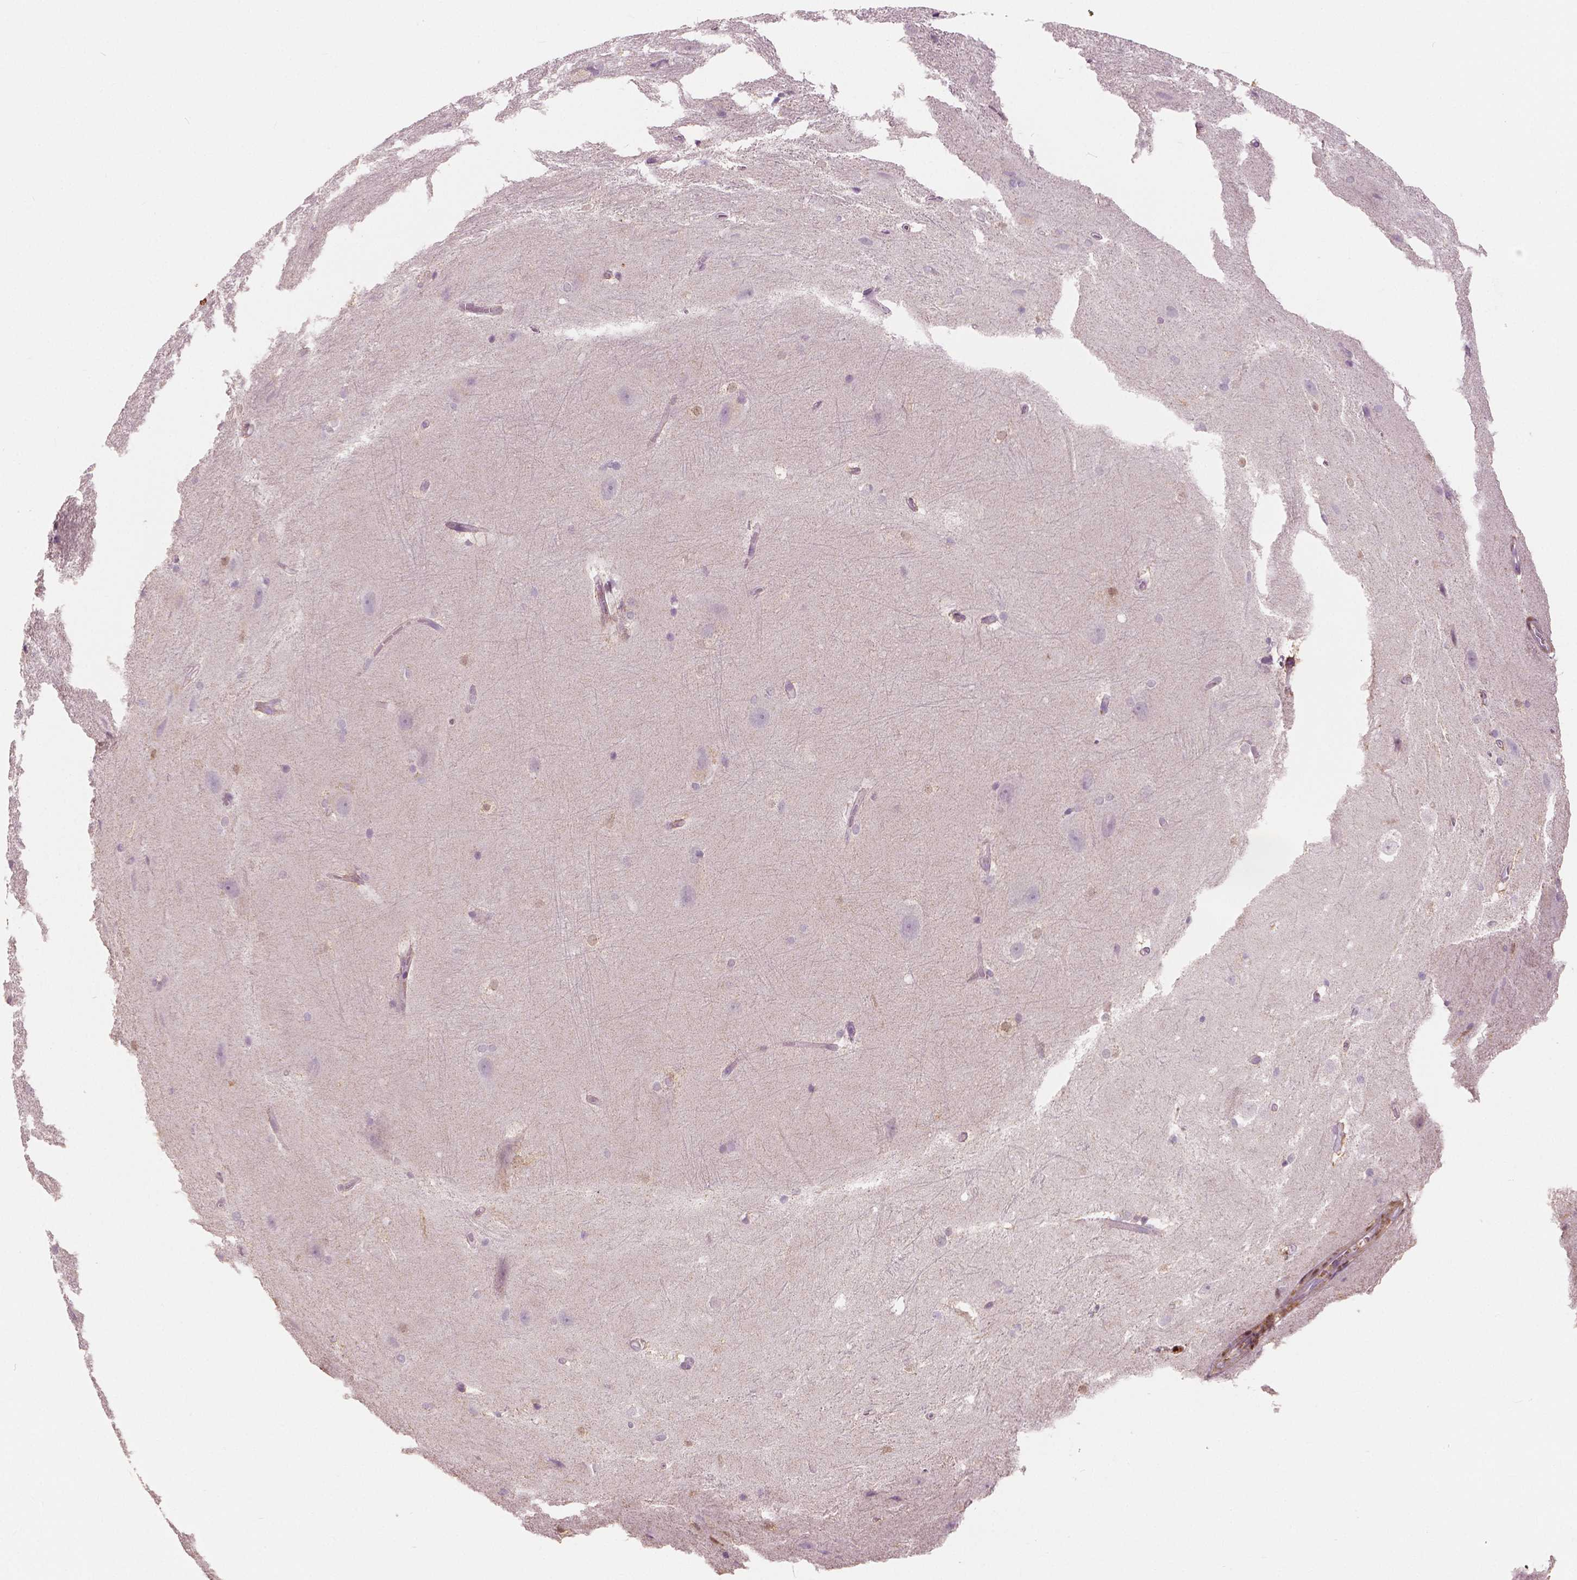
{"staining": {"intensity": "negative", "quantity": "none", "location": "none"}, "tissue": "hippocampus", "cell_type": "Glial cells", "image_type": "normal", "snomed": [{"axis": "morphology", "description": "Normal tissue, NOS"}, {"axis": "topography", "description": "Cerebral cortex"}, {"axis": "topography", "description": "Hippocampus"}], "caption": "This is an immunohistochemistry micrograph of benign human hippocampus. There is no staining in glial cells.", "gene": "S100A4", "patient": {"sex": "female", "age": 19}}